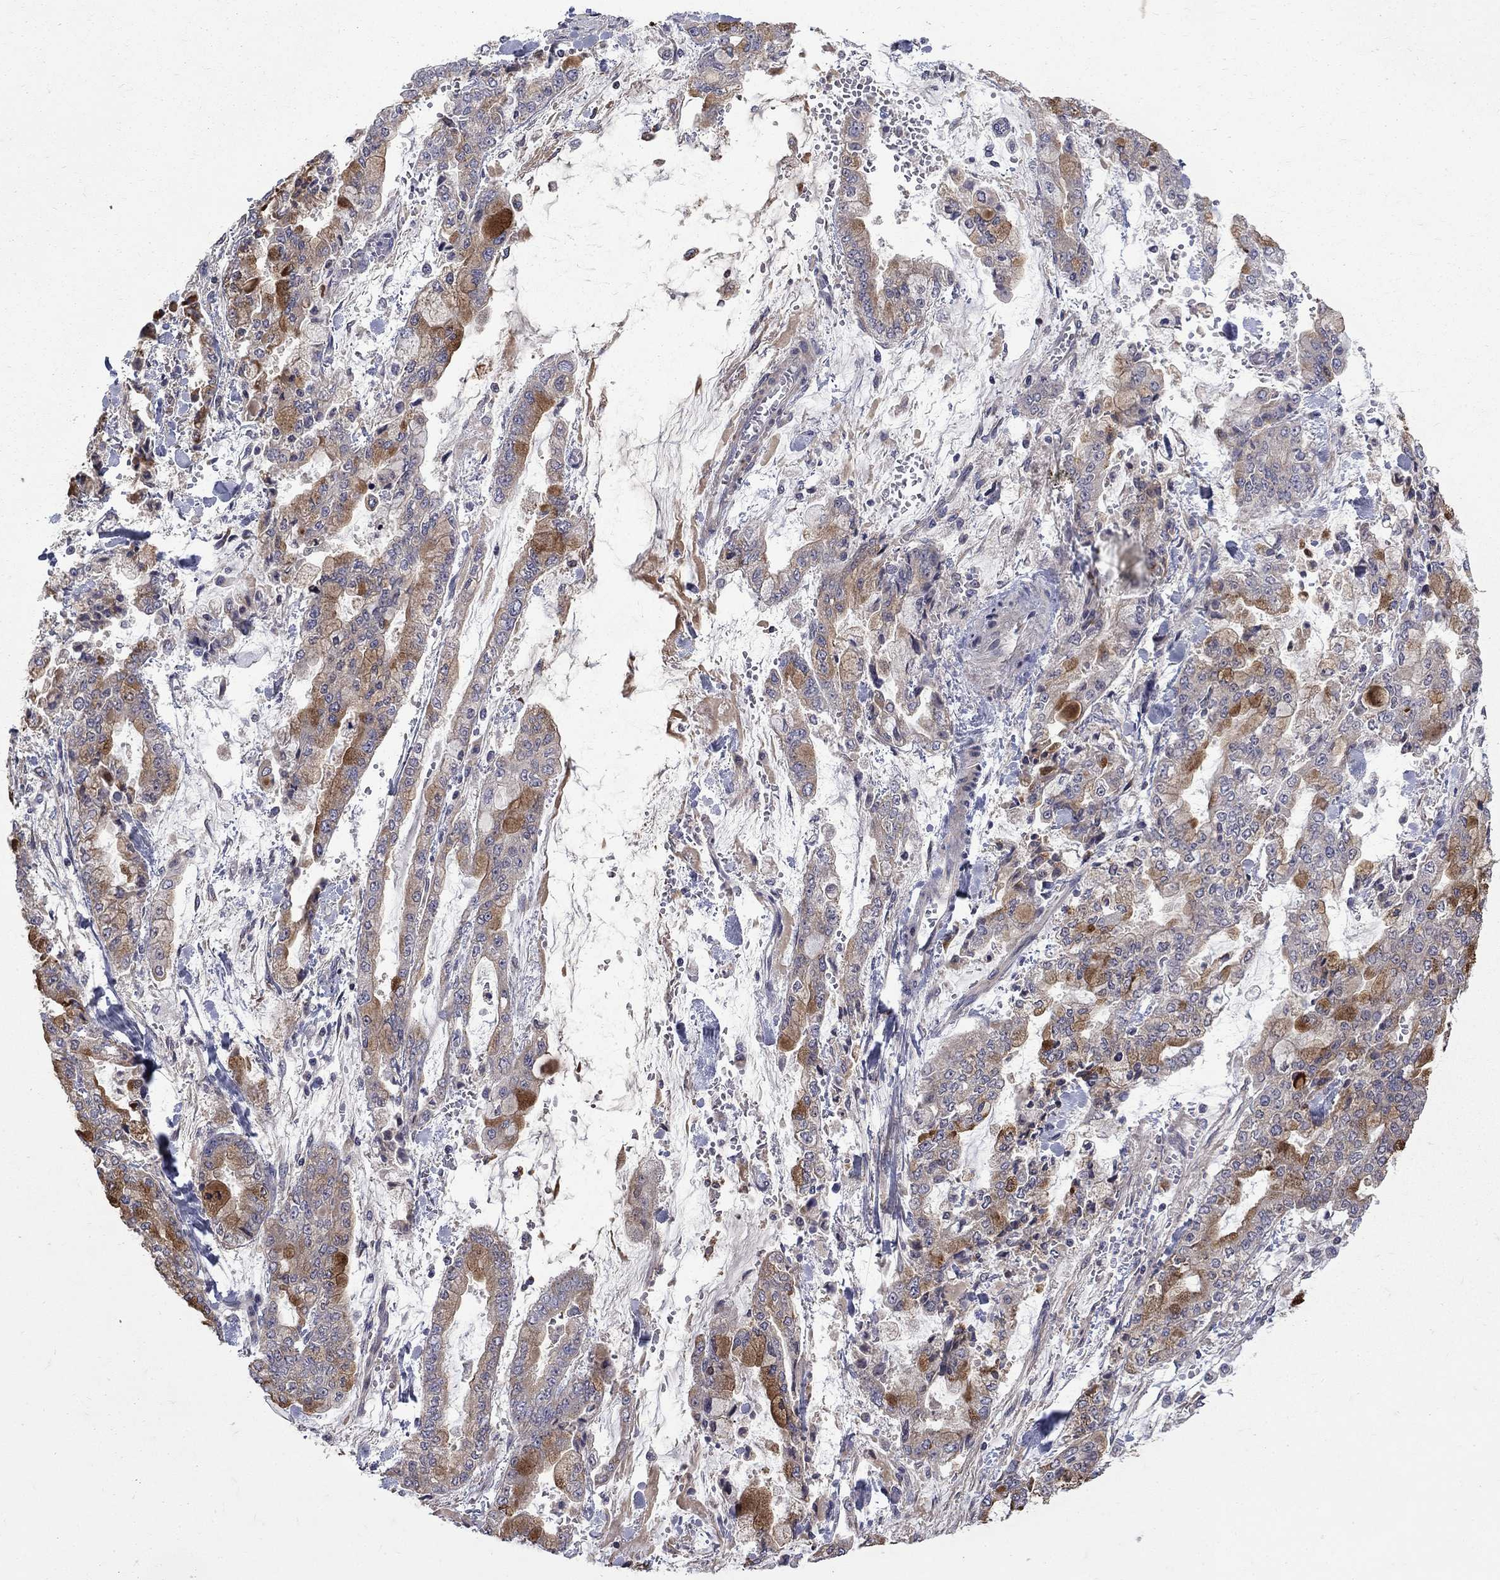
{"staining": {"intensity": "moderate", "quantity": "25%-75%", "location": "cytoplasmic/membranous"}, "tissue": "stomach cancer", "cell_type": "Tumor cells", "image_type": "cancer", "snomed": [{"axis": "morphology", "description": "Normal tissue, NOS"}, {"axis": "morphology", "description": "Adenocarcinoma, NOS"}, {"axis": "topography", "description": "Stomach, upper"}, {"axis": "topography", "description": "Stomach"}], "caption": "A brown stain highlights moderate cytoplasmic/membranous expression of a protein in human stomach cancer tumor cells. (DAB (3,3'-diaminobenzidine) IHC, brown staining for protein, blue staining for nuclei).", "gene": "SH2B1", "patient": {"sex": "male", "age": 76}}